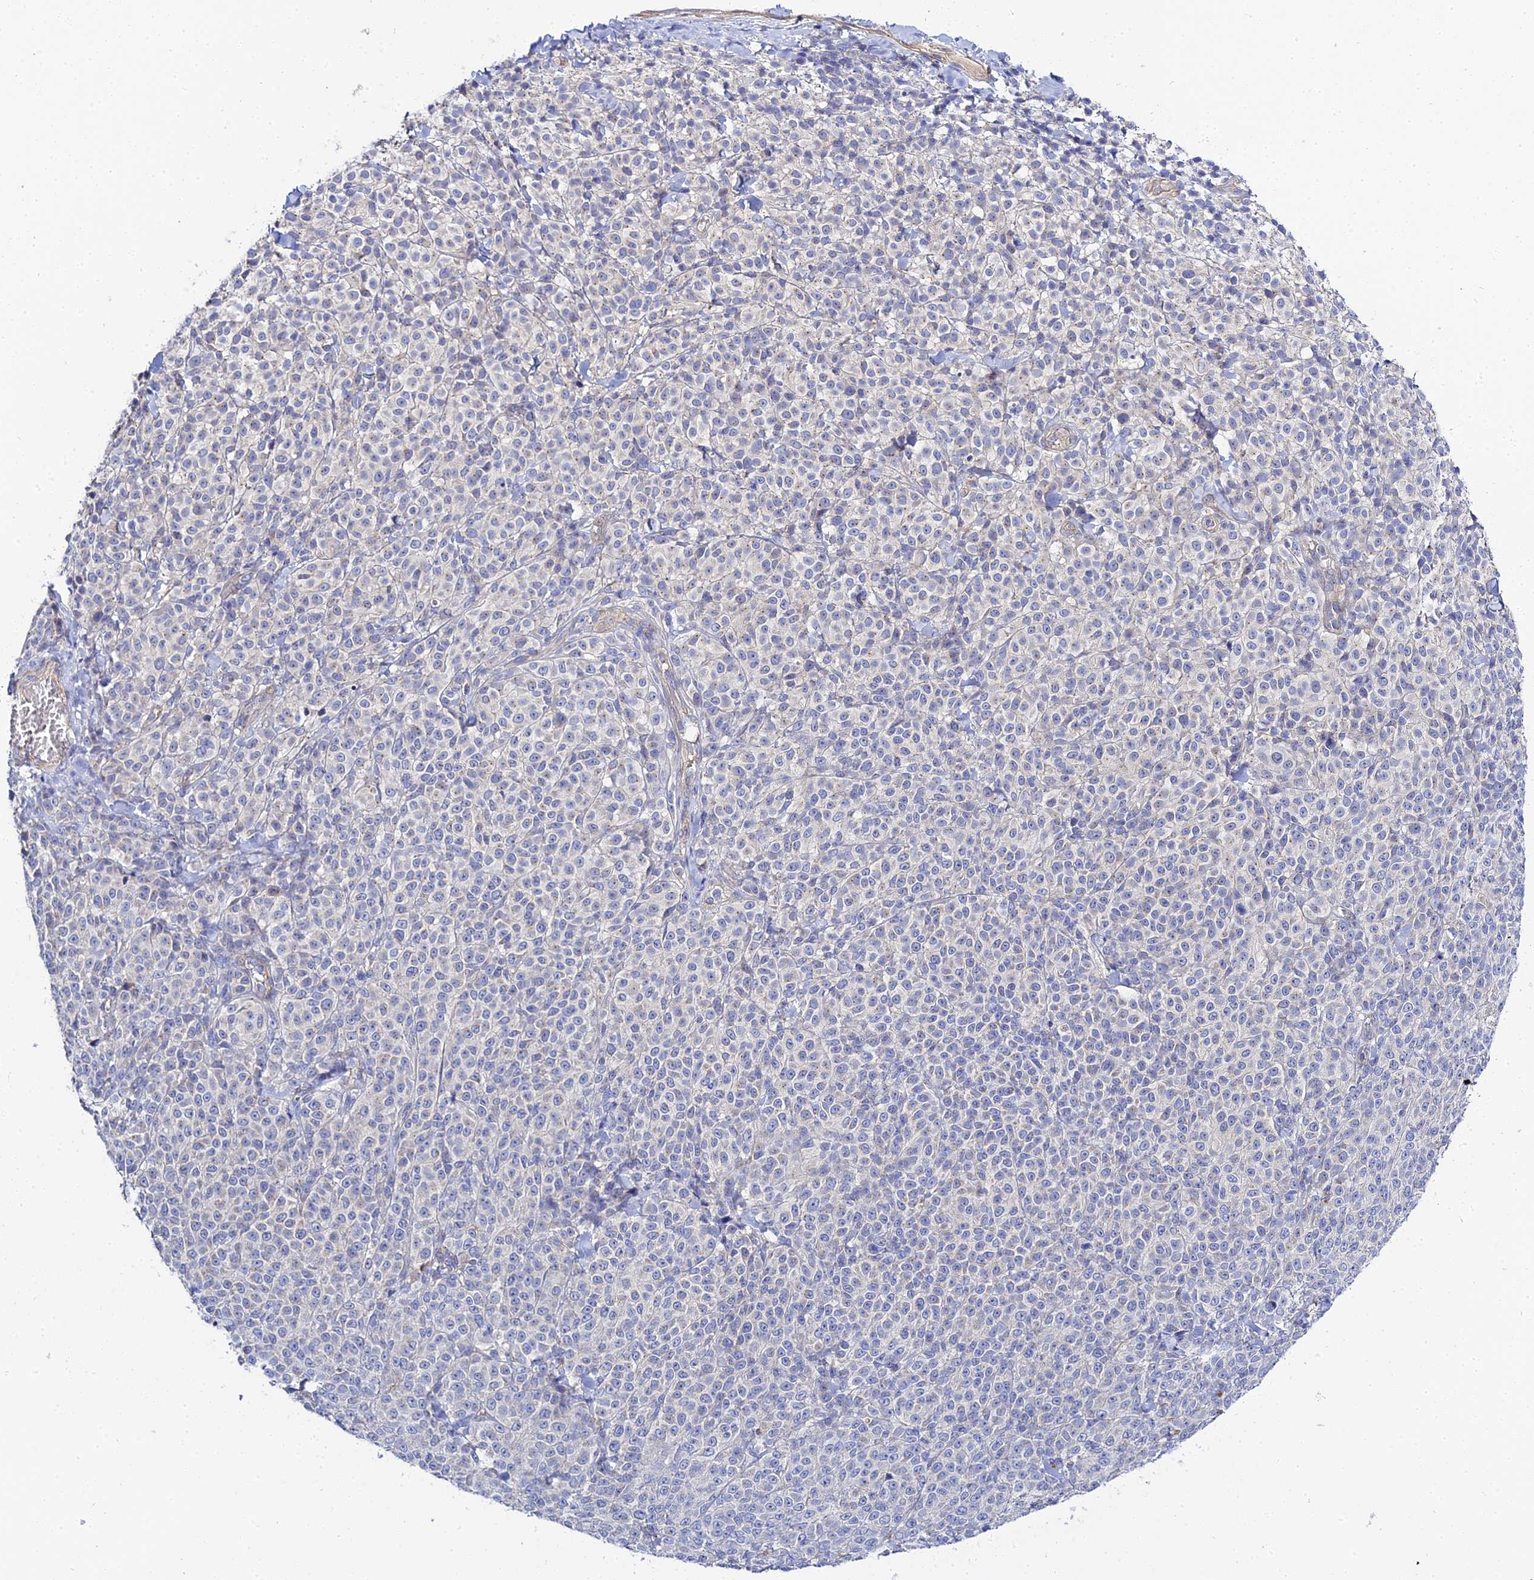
{"staining": {"intensity": "negative", "quantity": "none", "location": "none"}, "tissue": "melanoma", "cell_type": "Tumor cells", "image_type": "cancer", "snomed": [{"axis": "morphology", "description": "Normal tissue, NOS"}, {"axis": "morphology", "description": "Malignant melanoma, NOS"}, {"axis": "topography", "description": "Skin"}], "caption": "An immunohistochemistry (IHC) image of malignant melanoma is shown. There is no staining in tumor cells of malignant melanoma.", "gene": "APOBEC3H", "patient": {"sex": "female", "age": 34}}